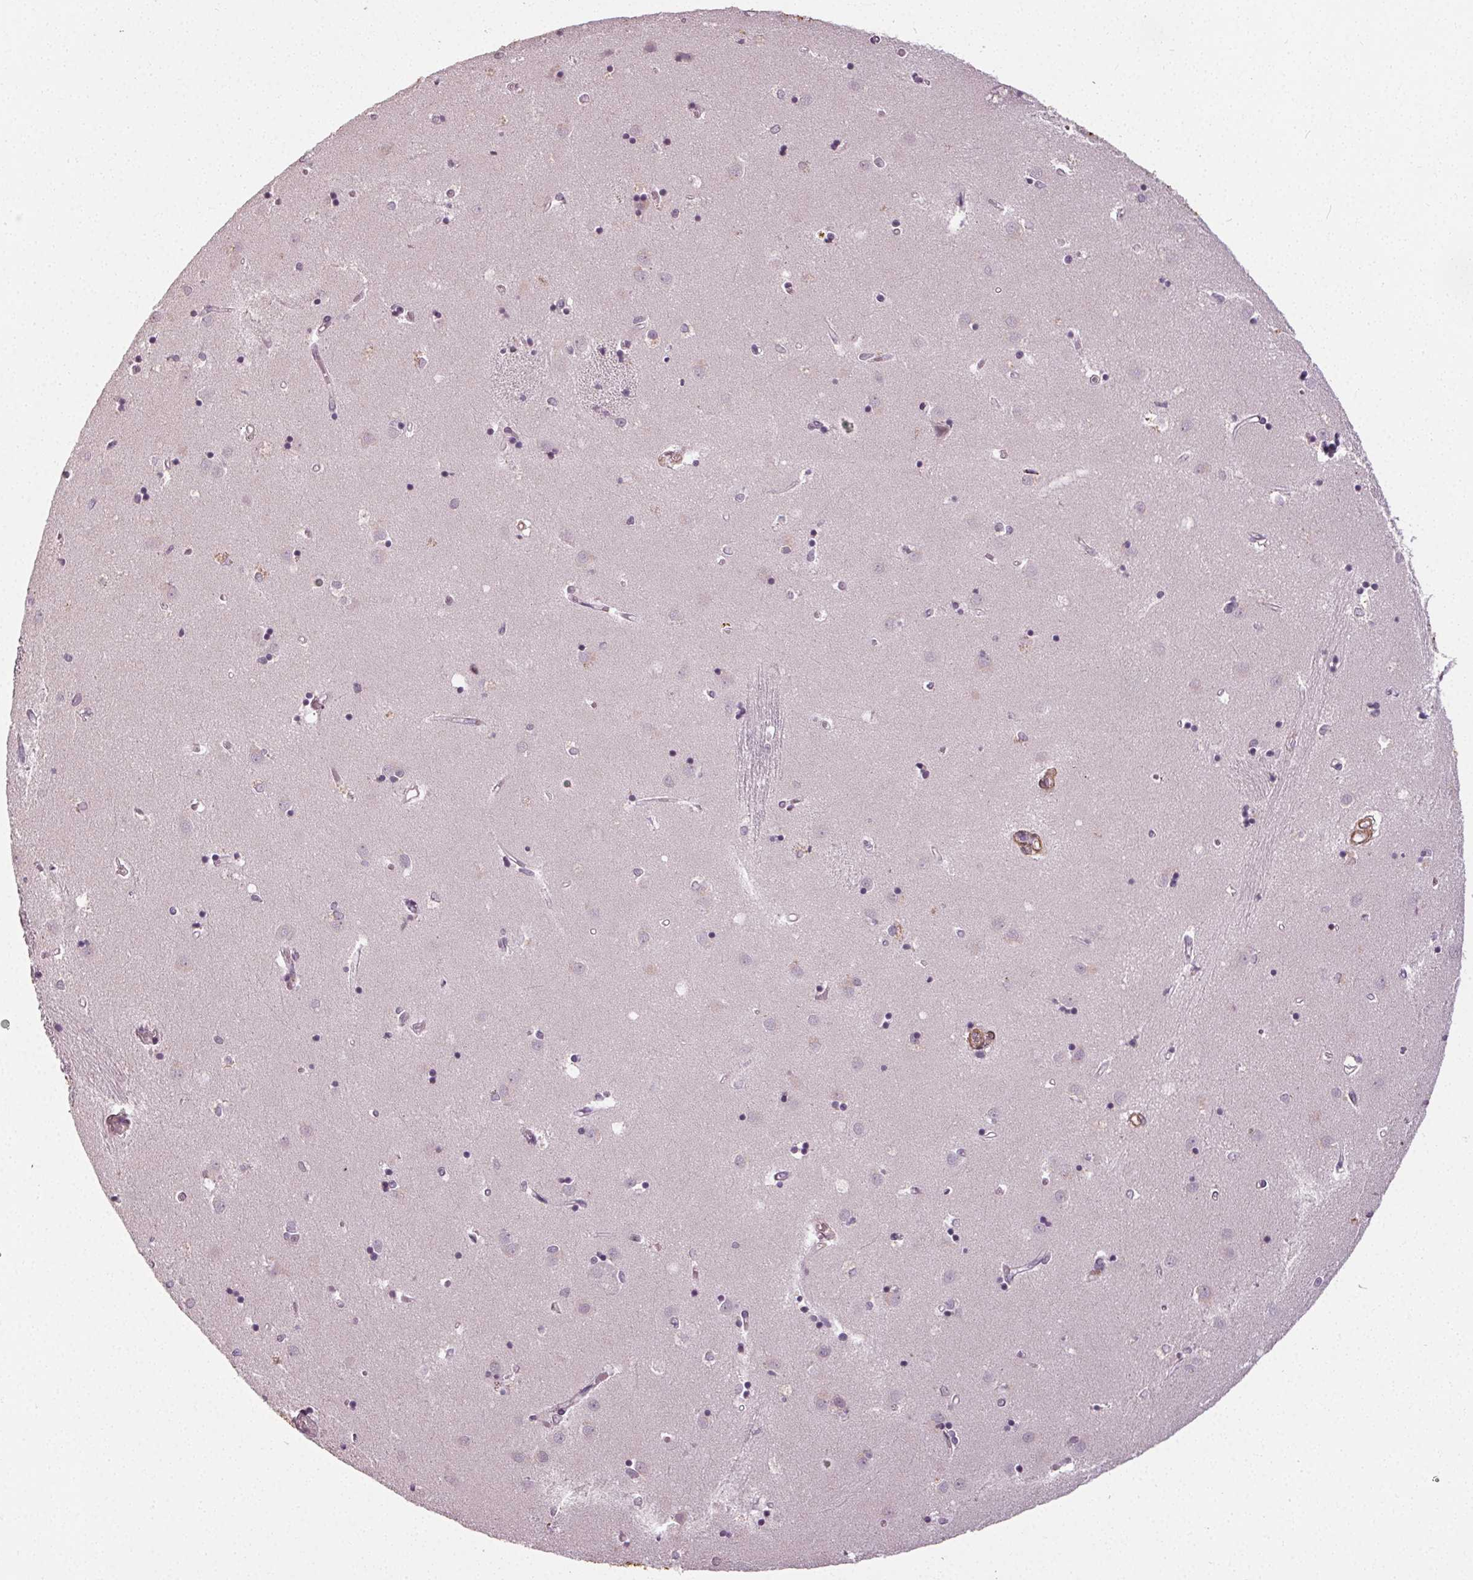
{"staining": {"intensity": "negative", "quantity": "none", "location": "none"}, "tissue": "caudate", "cell_type": "Glial cells", "image_type": "normal", "snomed": [{"axis": "morphology", "description": "Normal tissue, NOS"}, {"axis": "topography", "description": "Lateral ventricle wall"}], "caption": "This is an IHC histopathology image of unremarkable human caudate. There is no positivity in glial cells.", "gene": "PKP1", "patient": {"sex": "male", "age": 54}}